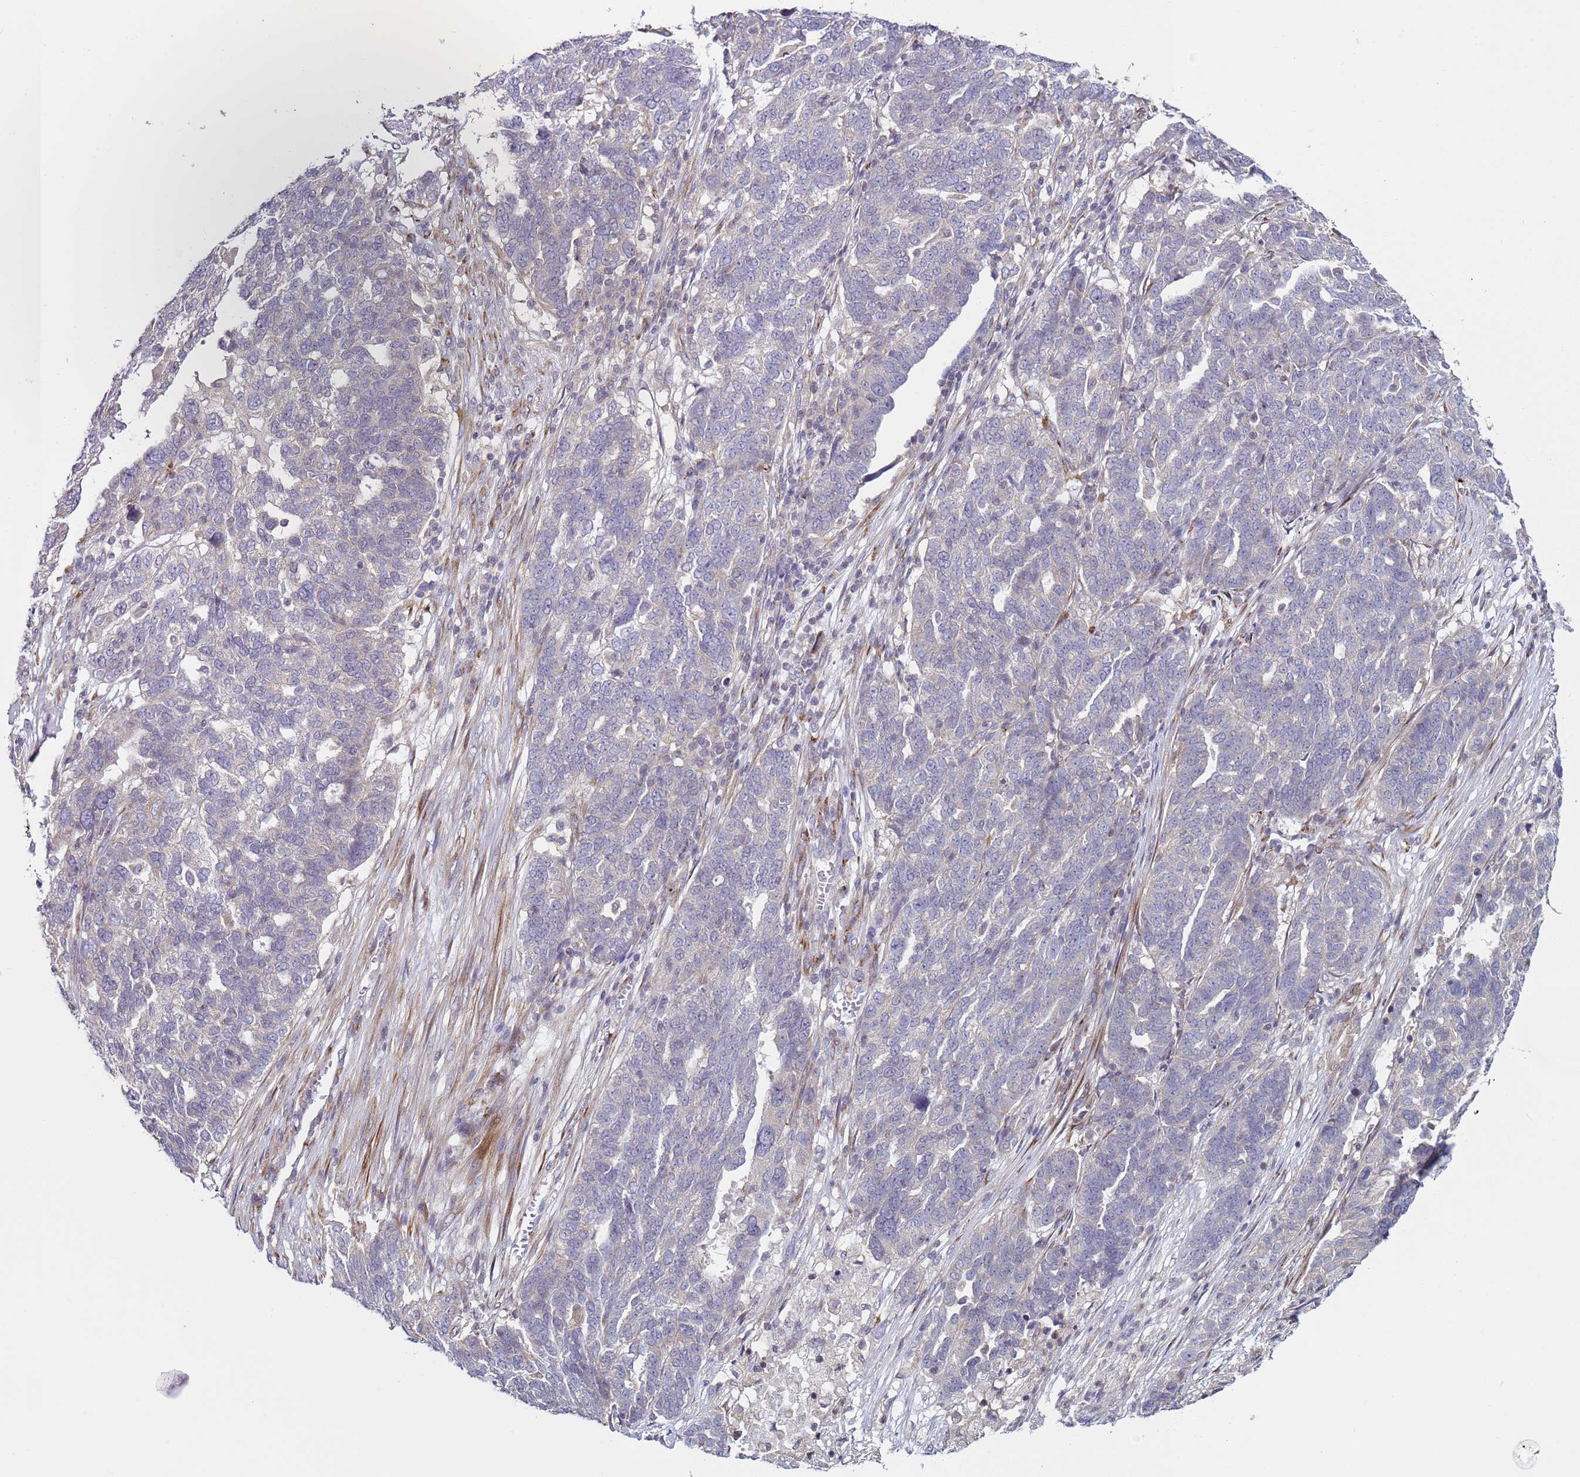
{"staining": {"intensity": "negative", "quantity": "none", "location": "none"}, "tissue": "ovarian cancer", "cell_type": "Tumor cells", "image_type": "cancer", "snomed": [{"axis": "morphology", "description": "Cystadenocarcinoma, serous, NOS"}, {"axis": "topography", "description": "Ovary"}], "caption": "Image shows no significant protein staining in tumor cells of ovarian serous cystadenocarcinoma.", "gene": "SNAPC4", "patient": {"sex": "female", "age": 59}}